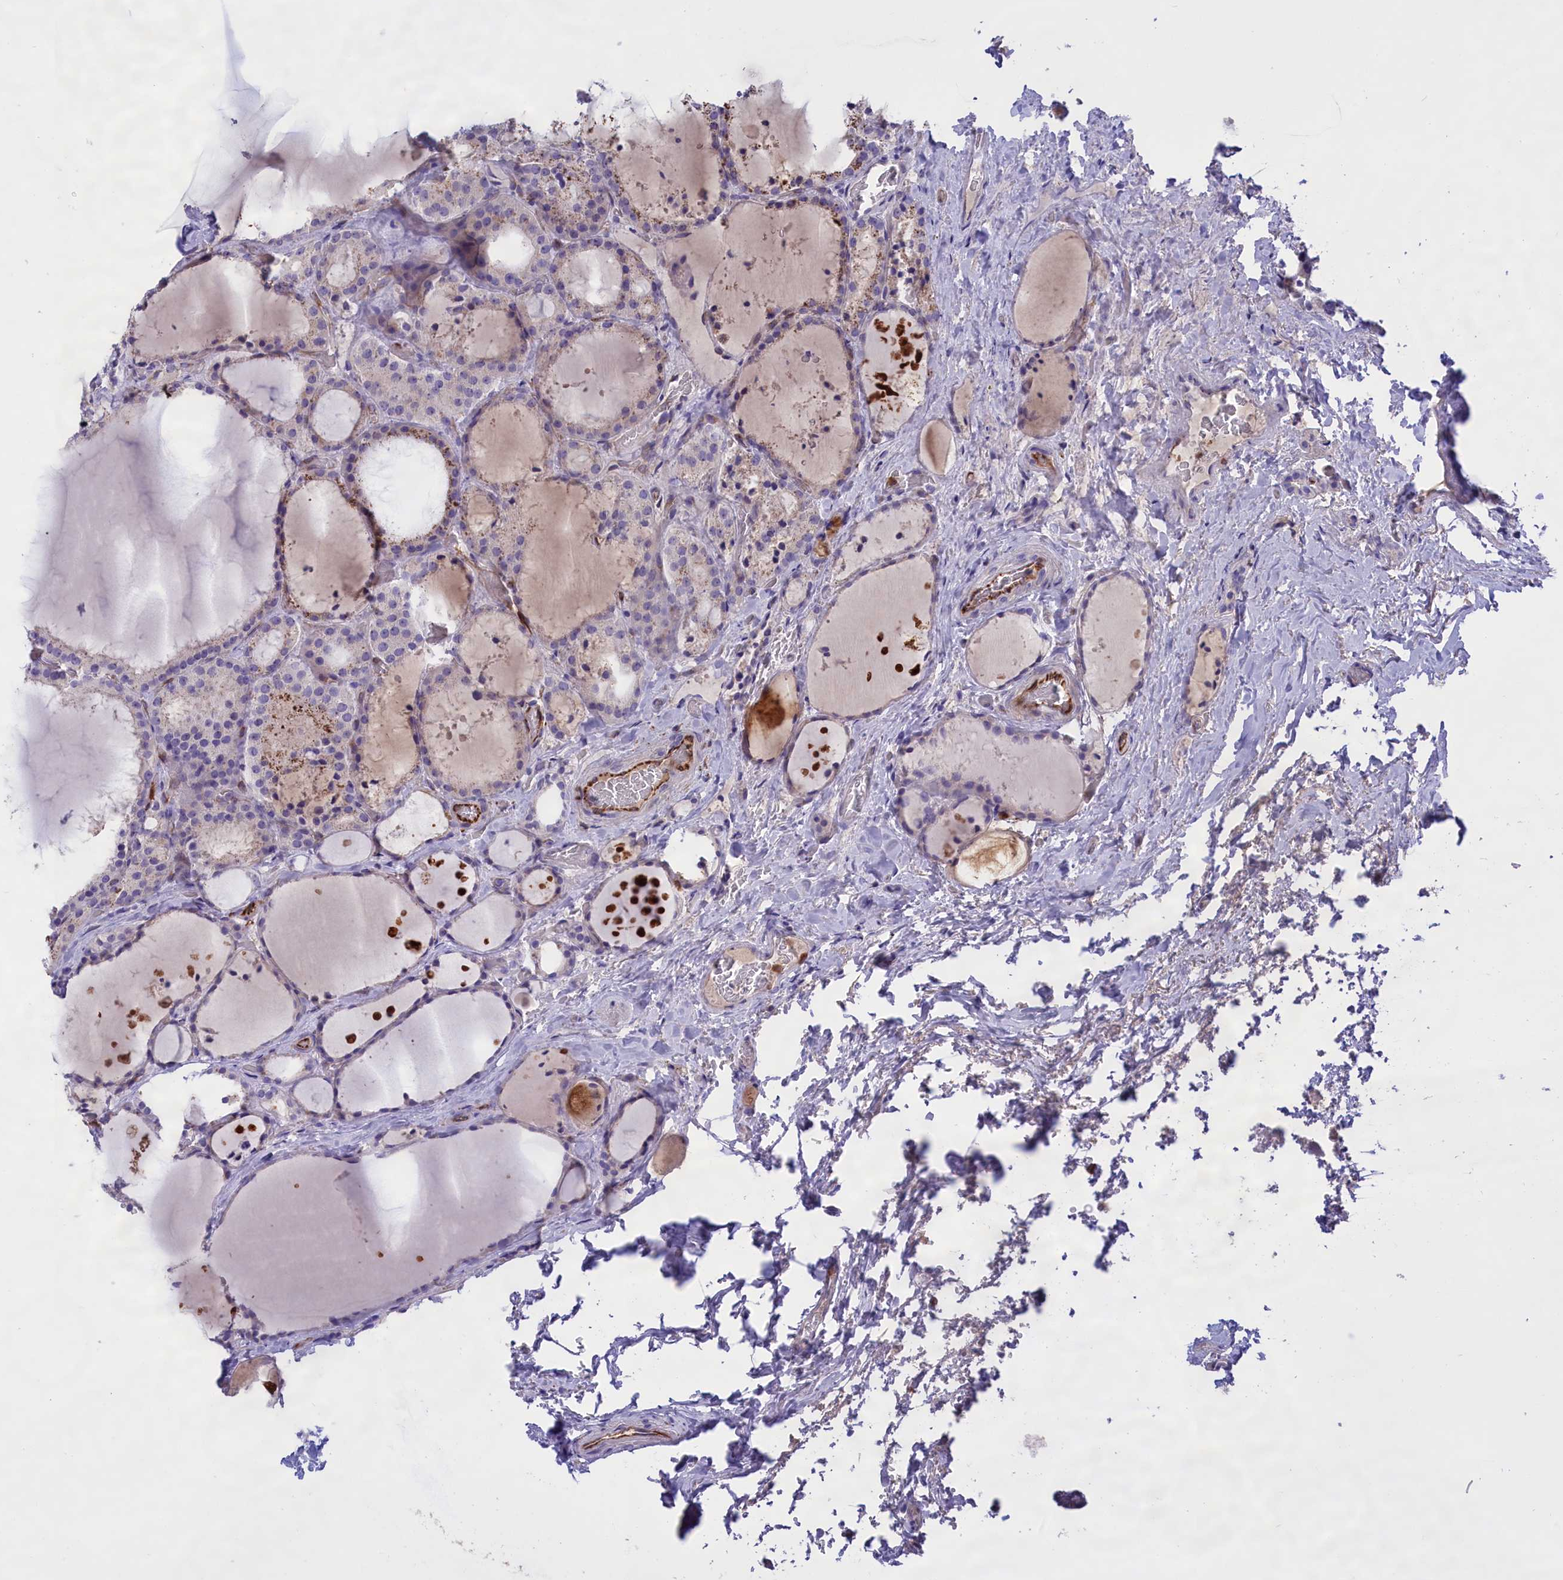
{"staining": {"intensity": "negative", "quantity": "none", "location": "none"}, "tissue": "thyroid cancer", "cell_type": "Tumor cells", "image_type": "cancer", "snomed": [{"axis": "morphology", "description": "Papillary adenocarcinoma, NOS"}, {"axis": "topography", "description": "Thyroid gland"}], "caption": "This is an immunohistochemistry (IHC) image of thyroid papillary adenocarcinoma. There is no expression in tumor cells.", "gene": "FAM149B1", "patient": {"sex": "male", "age": 77}}